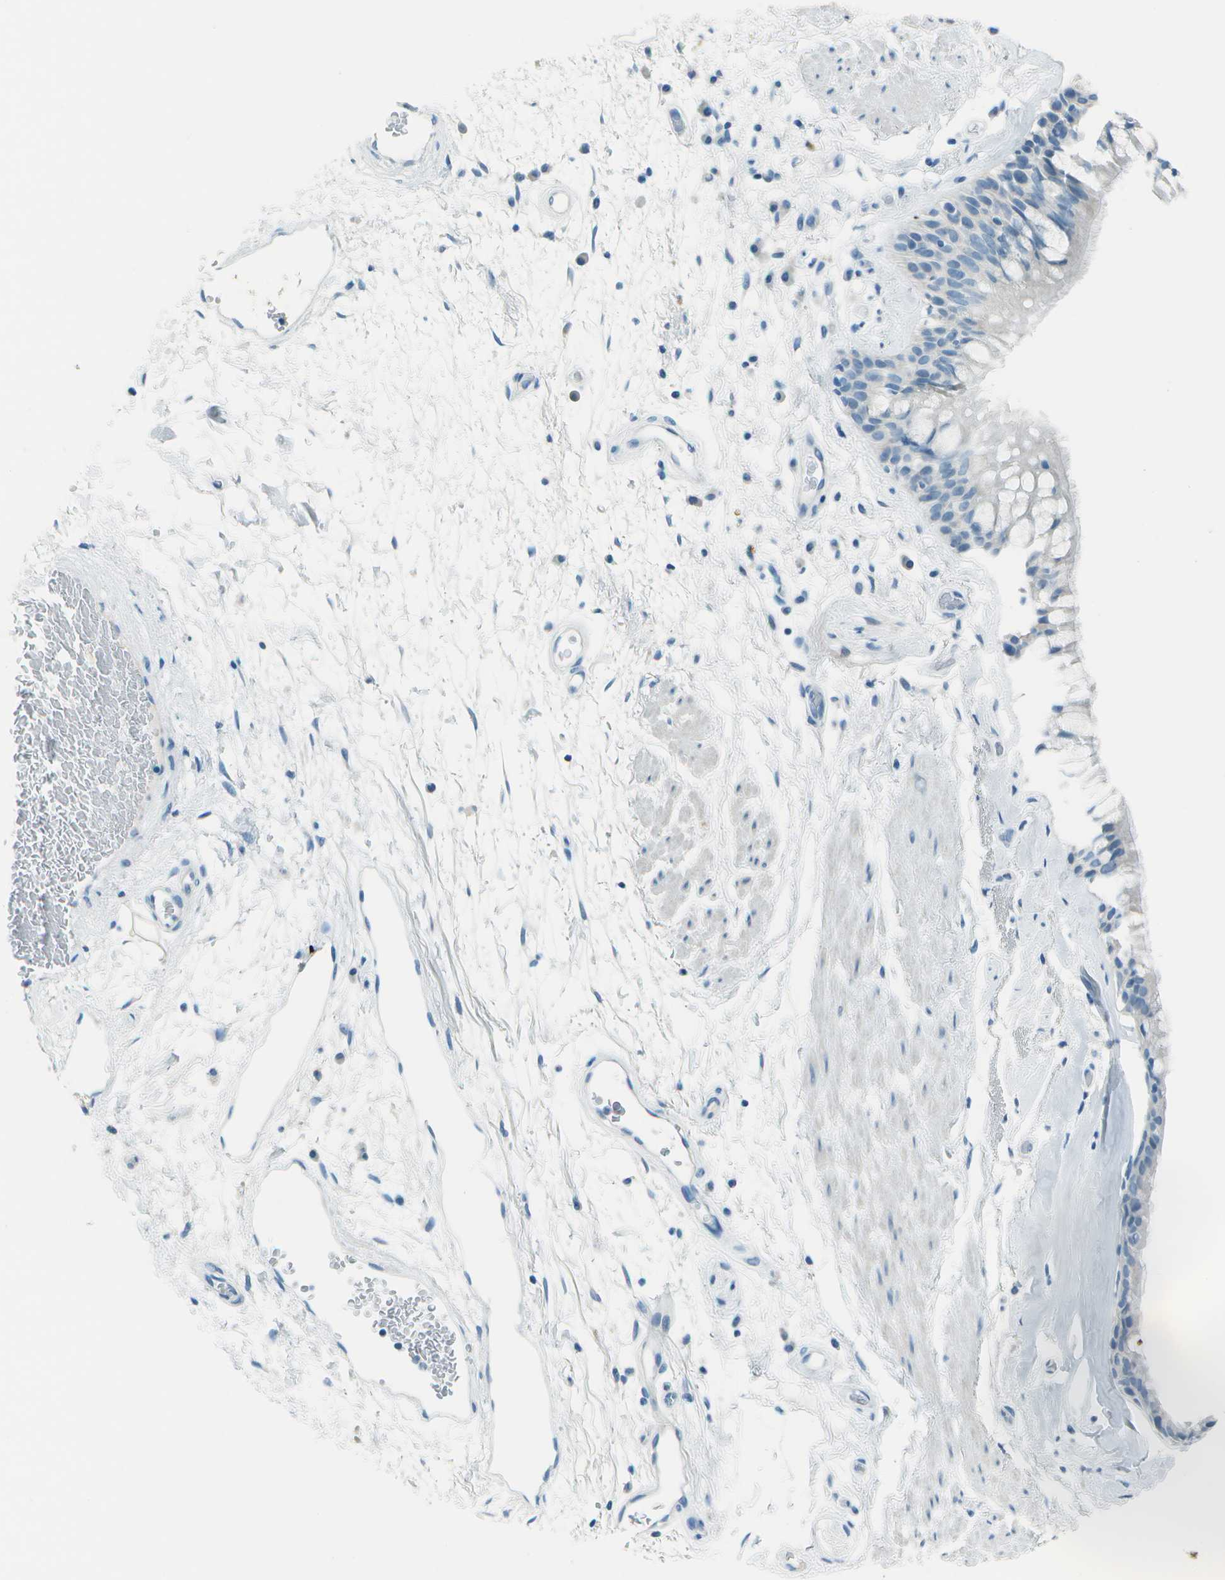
{"staining": {"intensity": "negative", "quantity": "none", "location": "none"}, "tissue": "bronchus", "cell_type": "Respiratory epithelial cells", "image_type": "normal", "snomed": [{"axis": "morphology", "description": "Normal tissue, NOS"}, {"axis": "morphology", "description": "Adenocarcinoma, NOS"}, {"axis": "topography", "description": "Bronchus"}, {"axis": "topography", "description": "Lung"}], "caption": "Respiratory epithelial cells show no significant expression in benign bronchus.", "gene": "FGF1", "patient": {"sex": "female", "age": 54}}